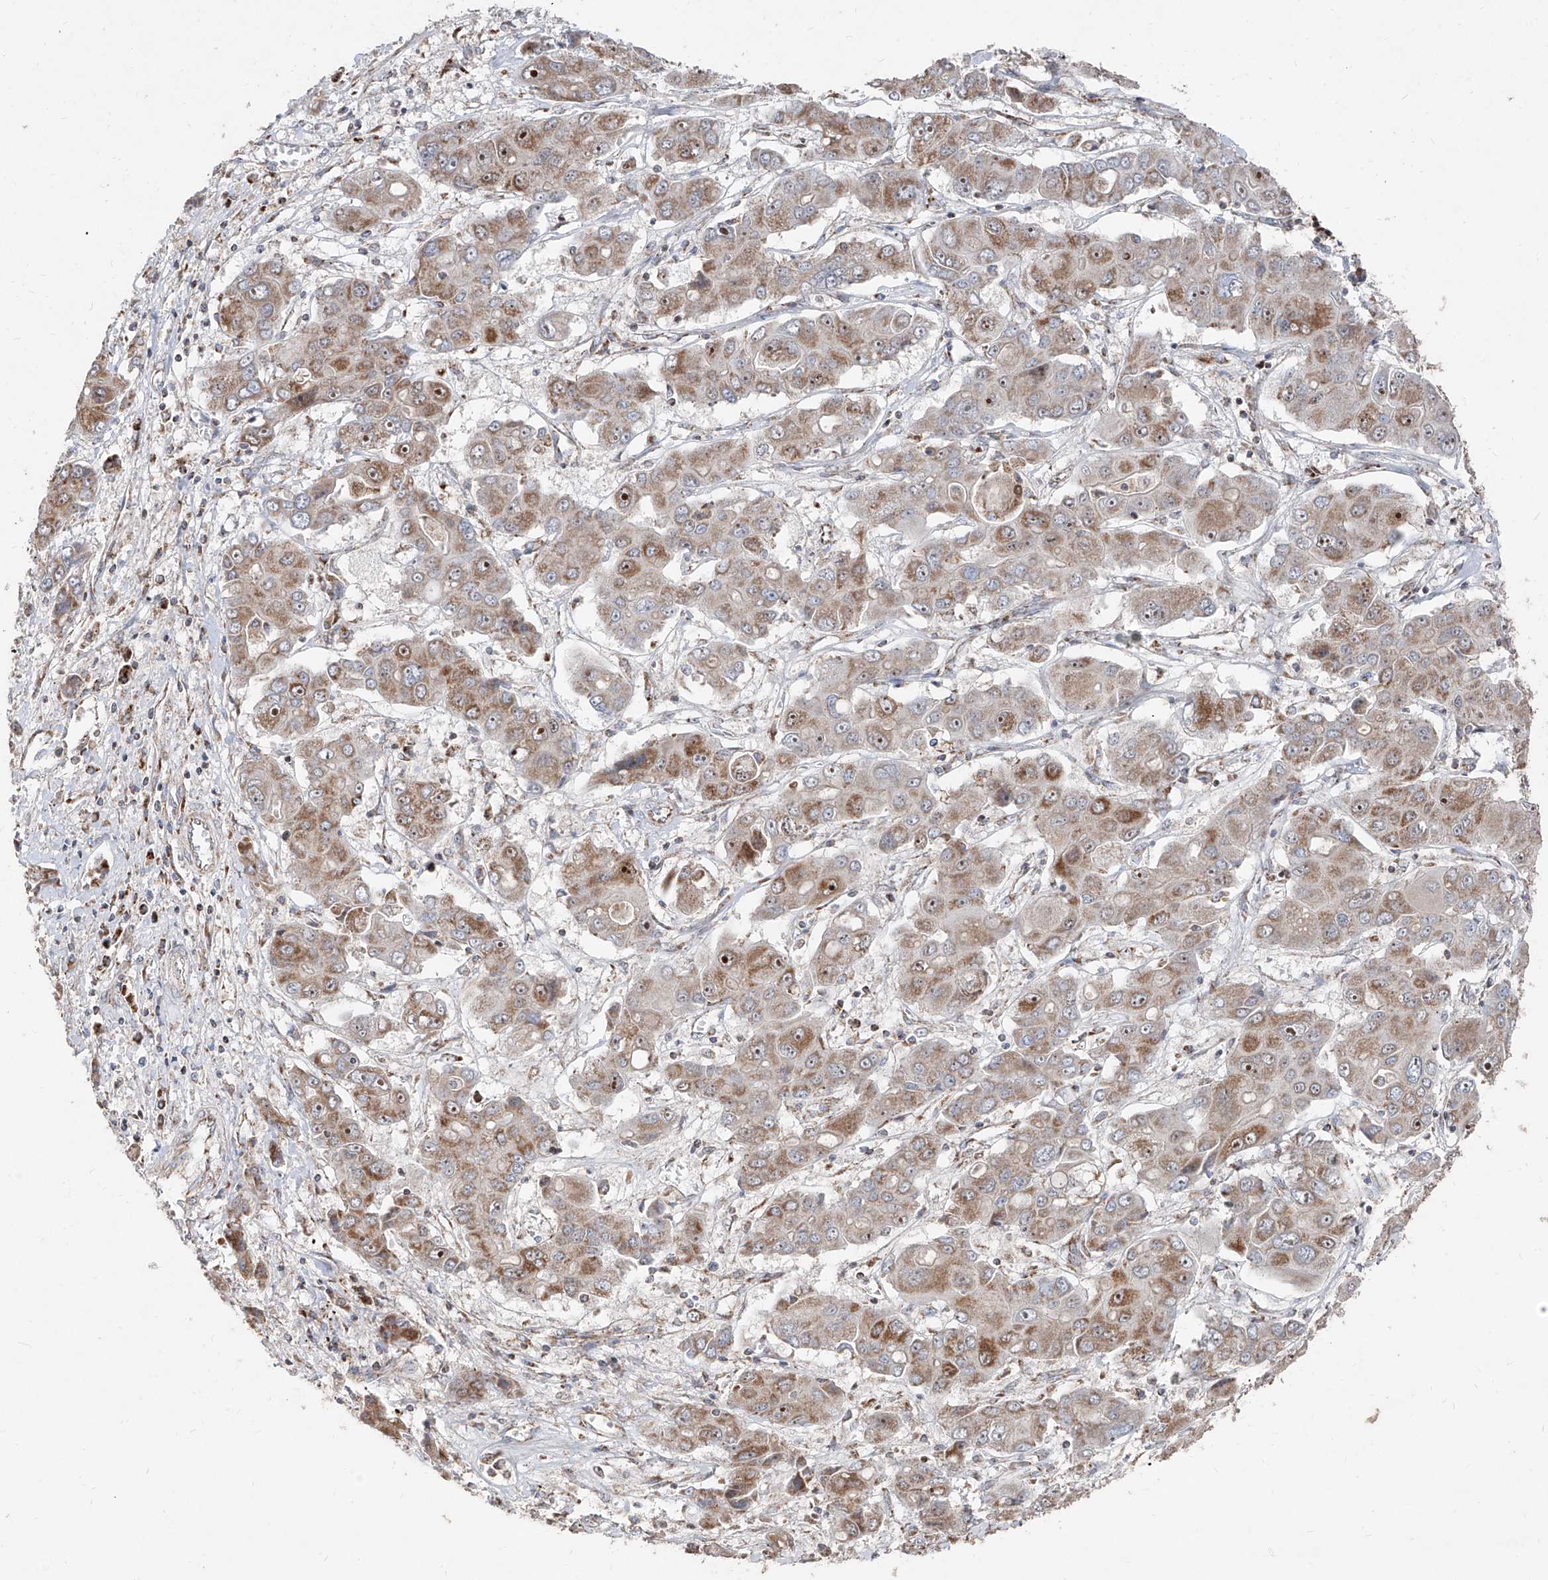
{"staining": {"intensity": "moderate", "quantity": ">75%", "location": "cytoplasmic/membranous,nuclear"}, "tissue": "liver cancer", "cell_type": "Tumor cells", "image_type": "cancer", "snomed": [{"axis": "morphology", "description": "Cholangiocarcinoma"}, {"axis": "topography", "description": "Liver"}], "caption": "Liver cancer (cholangiocarcinoma) tissue demonstrates moderate cytoplasmic/membranous and nuclear expression in about >75% of tumor cells Immunohistochemistry (ihc) stains the protein of interest in brown and the nuclei are stained blue.", "gene": "NDUFB3", "patient": {"sex": "male", "age": 67}}